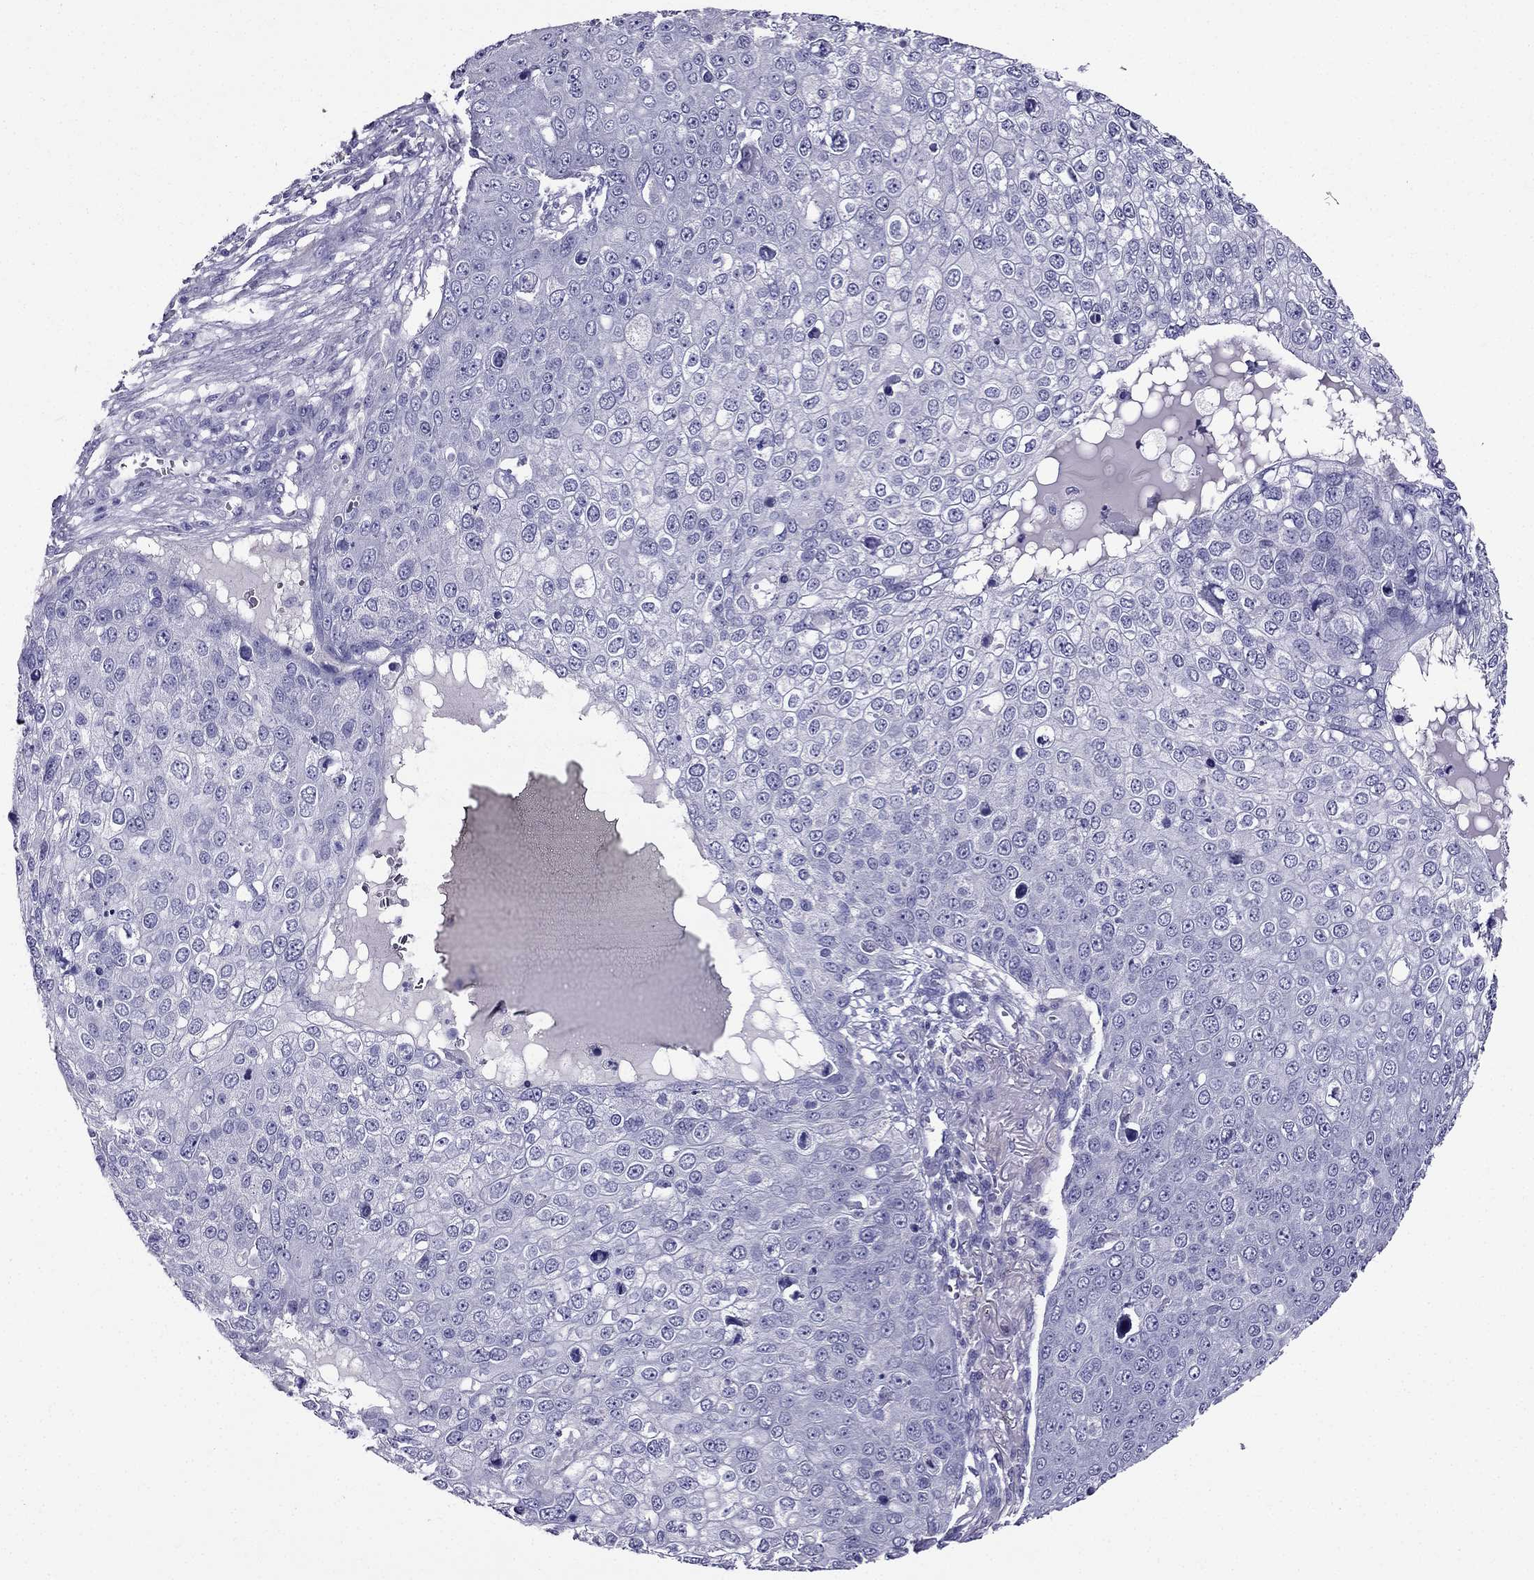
{"staining": {"intensity": "negative", "quantity": "none", "location": "none"}, "tissue": "skin cancer", "cell_type": "Tumor cells", "image_type": "cancer", "snomed": [{"axis": "morphology", "description": "Squamous cell carcinoma, NOS"}, {"axis": "topography", "description": "Skin"}], "caption": "This is an IHC histopathology image of skin squamous cell carcinoma. There is no positivity in tumor cells.", "gene": "ZNF541", "patient": {"sex": "male", "age": 71}}